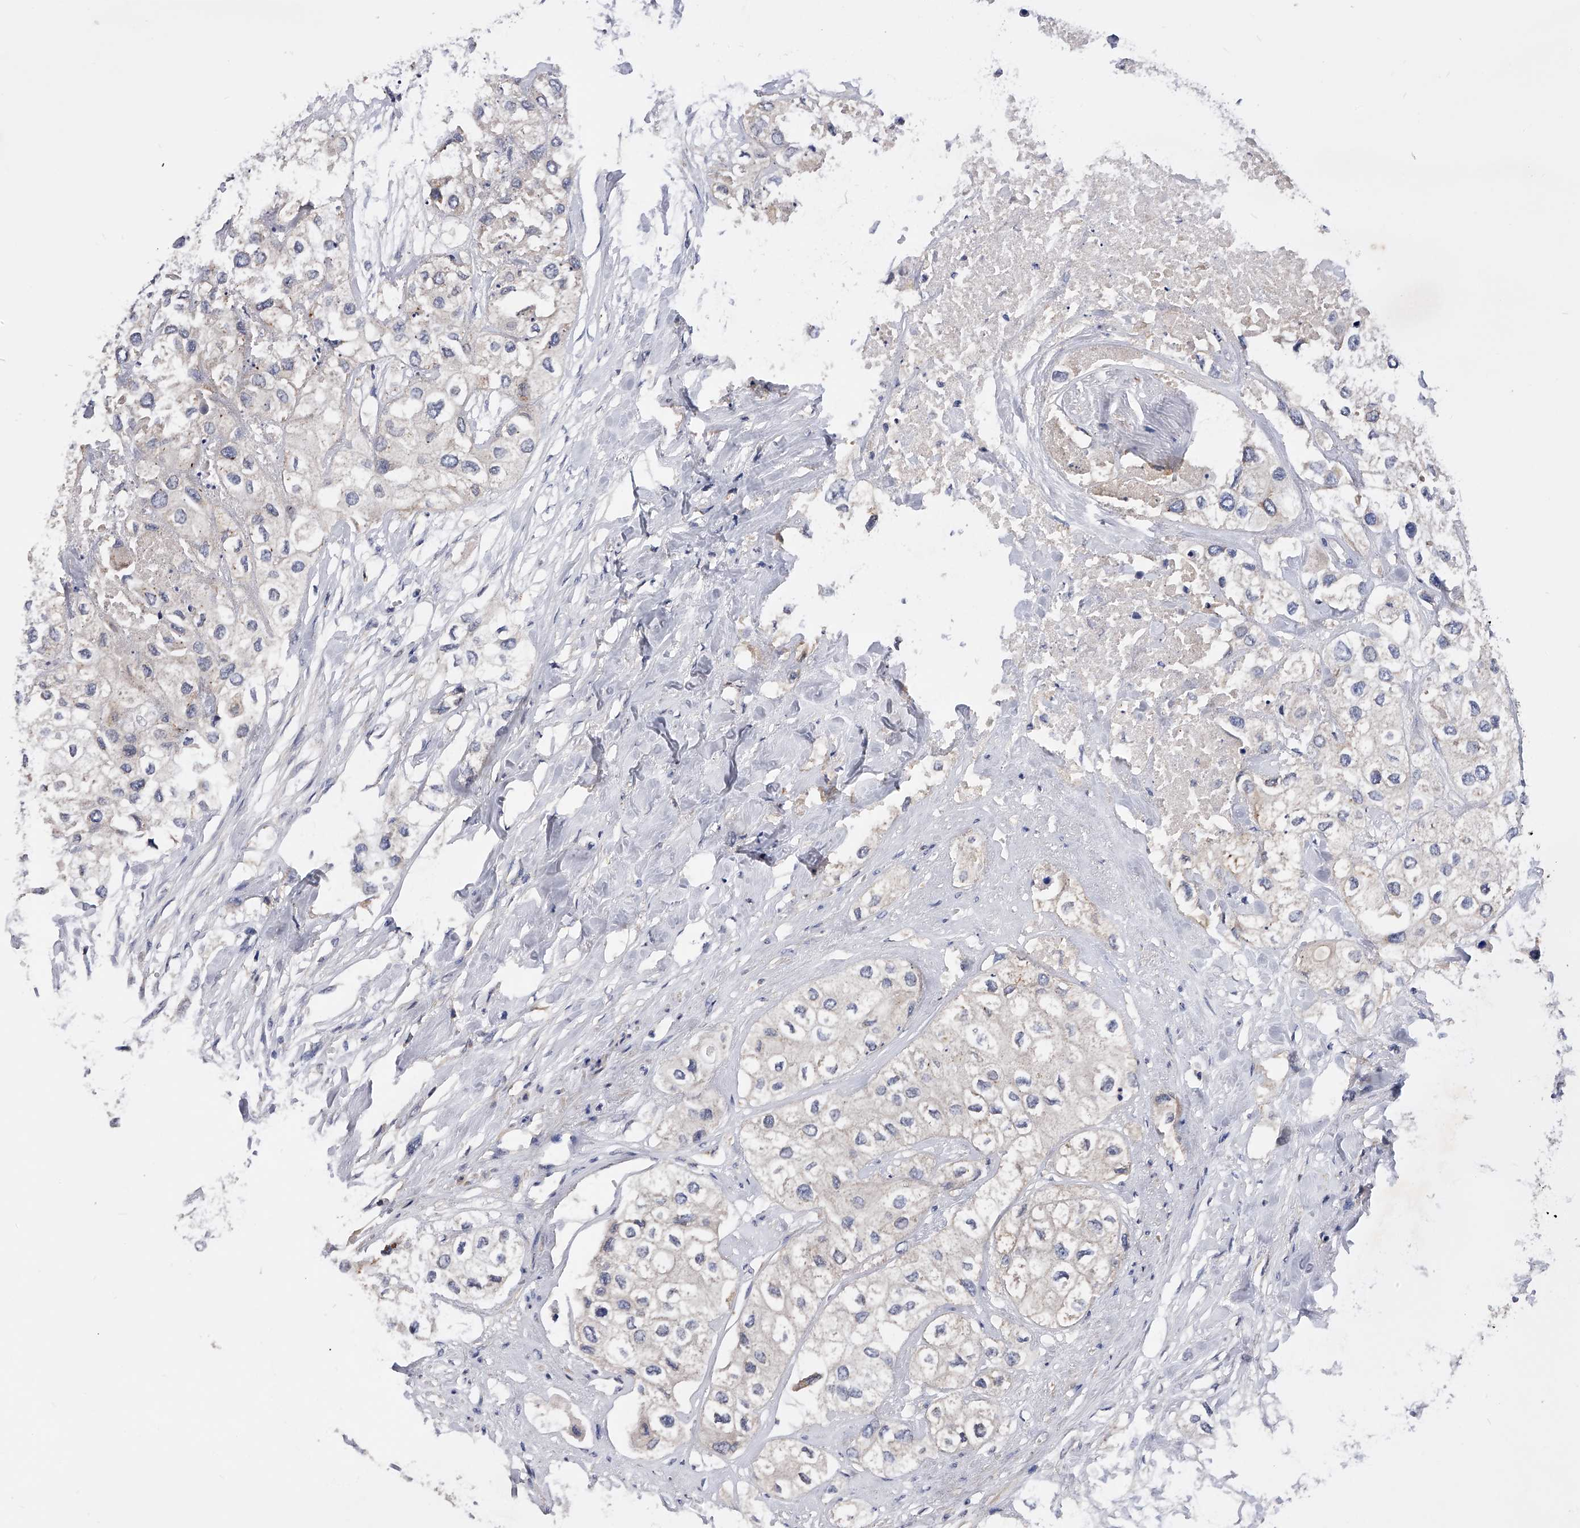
{"staining": {"intensity": "negative", "quantity": "none", "location": "none"}, "tissue": "urothelial cancer", "cell_type": "Tumor cells", "image_type": "cancer", "snomed": [{"axis": "morphology", "description": "Urothelial carcinoma, High grade"}, {"axis": "topography", "description": "Urinary bladder"}], "caption": "DAB (3,3'-diaminobenzidine) immunohistochemical staining of high-grade urothelial carcinoma displays no significant expression in tumor cells. The staining is performed using DAB (3,3'-diaminobenzidine) brown chromogen with nuclei counter-stained in using hematoxylin.", "gene": "ARL4C", "patient": {"sex": "male", "age": 64}}